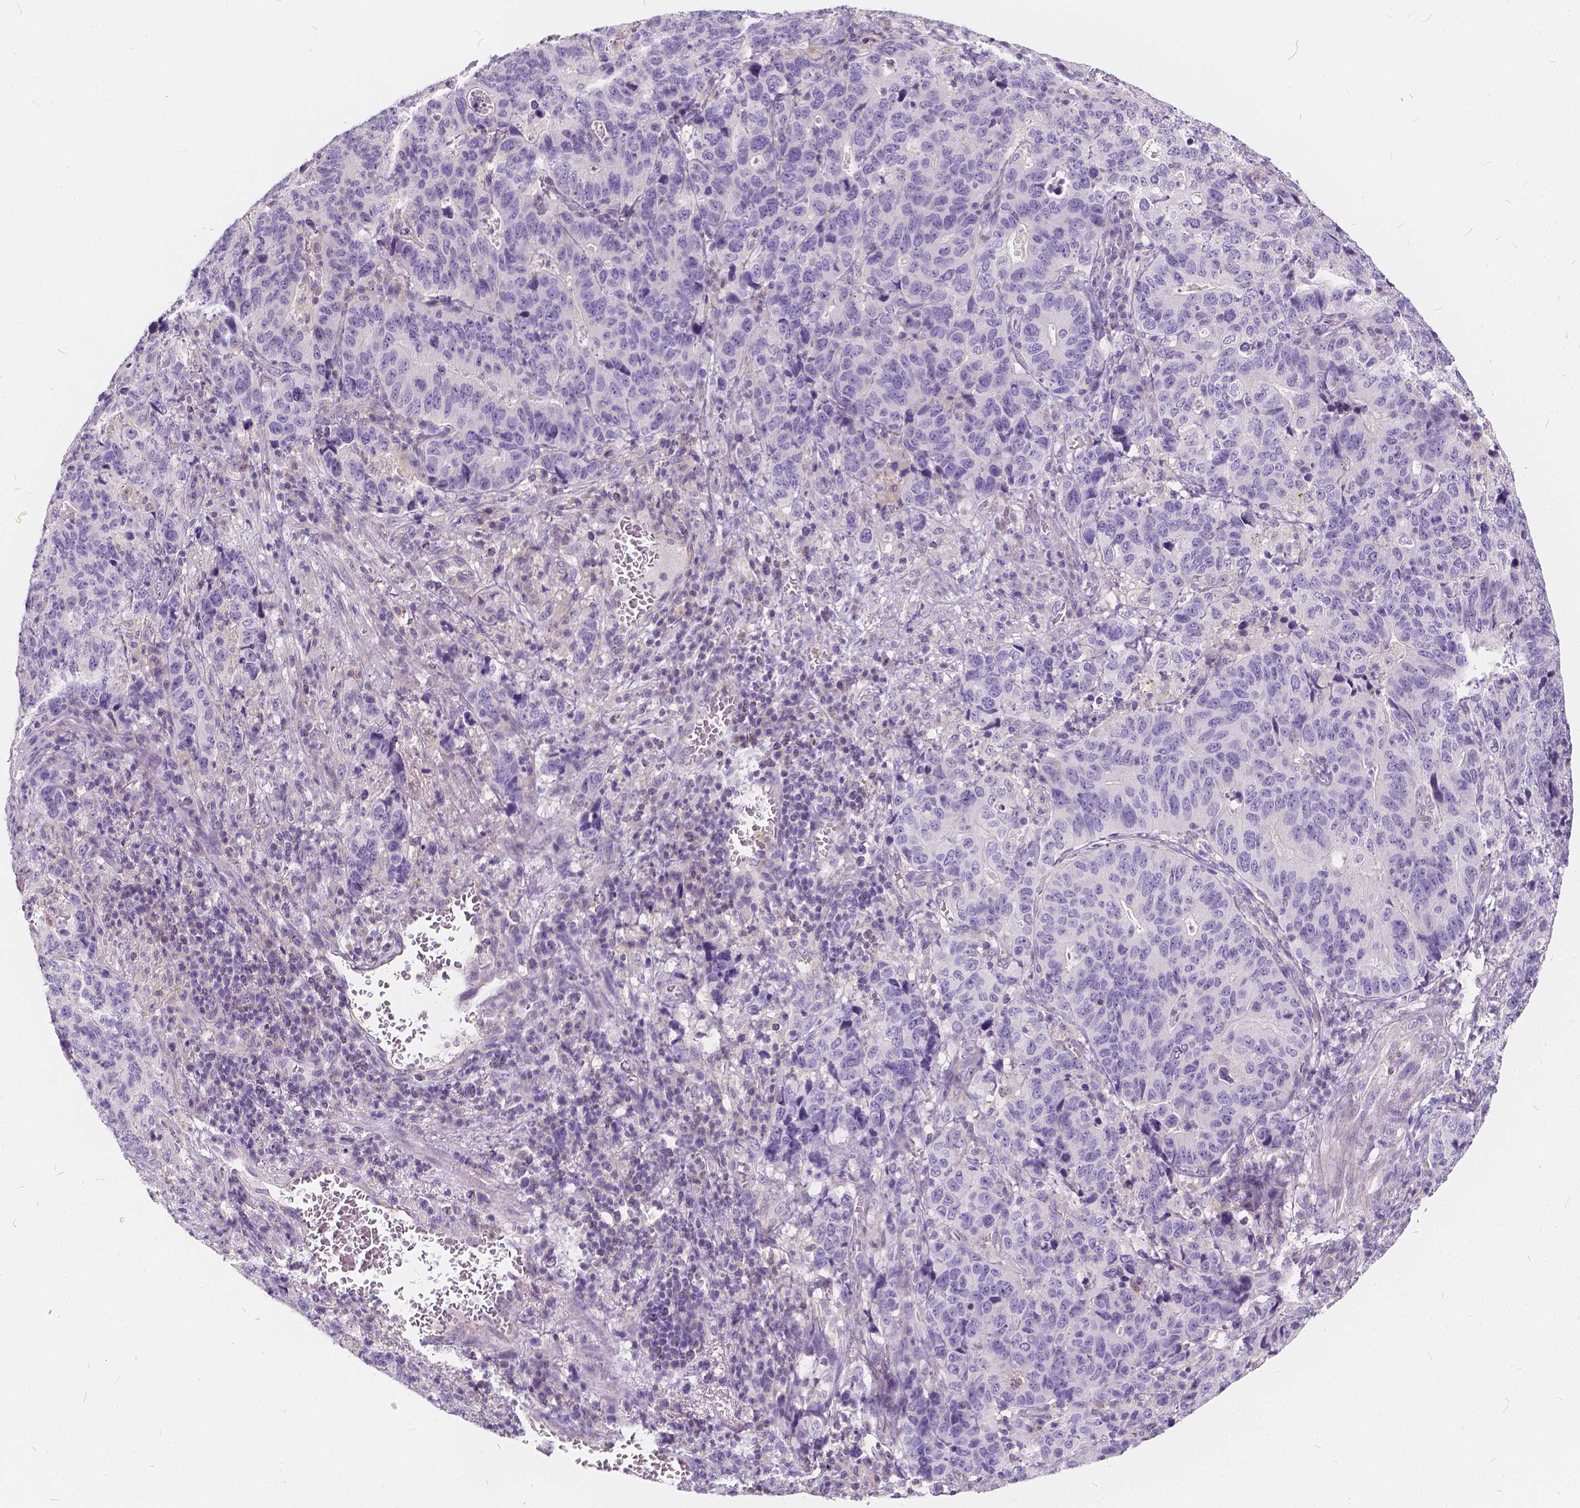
{"staining": {"intensity": "negative", "quantity": "none", "location": "none"}, "tissue": "stomach cancer", "cell_type": "Tumor cells", "image_type": "cancer", "snomed": [{"axis": "morphology", "description": "Adenocarcinoma, NOS"}, {"axis": "topography", "description": "Stomach, upper"}], "caption": "There is no significant positivity in tumor cells of stomach cancer.", "gene": "KIAA0513", "patient": {"sex": "female", "age": 67}}